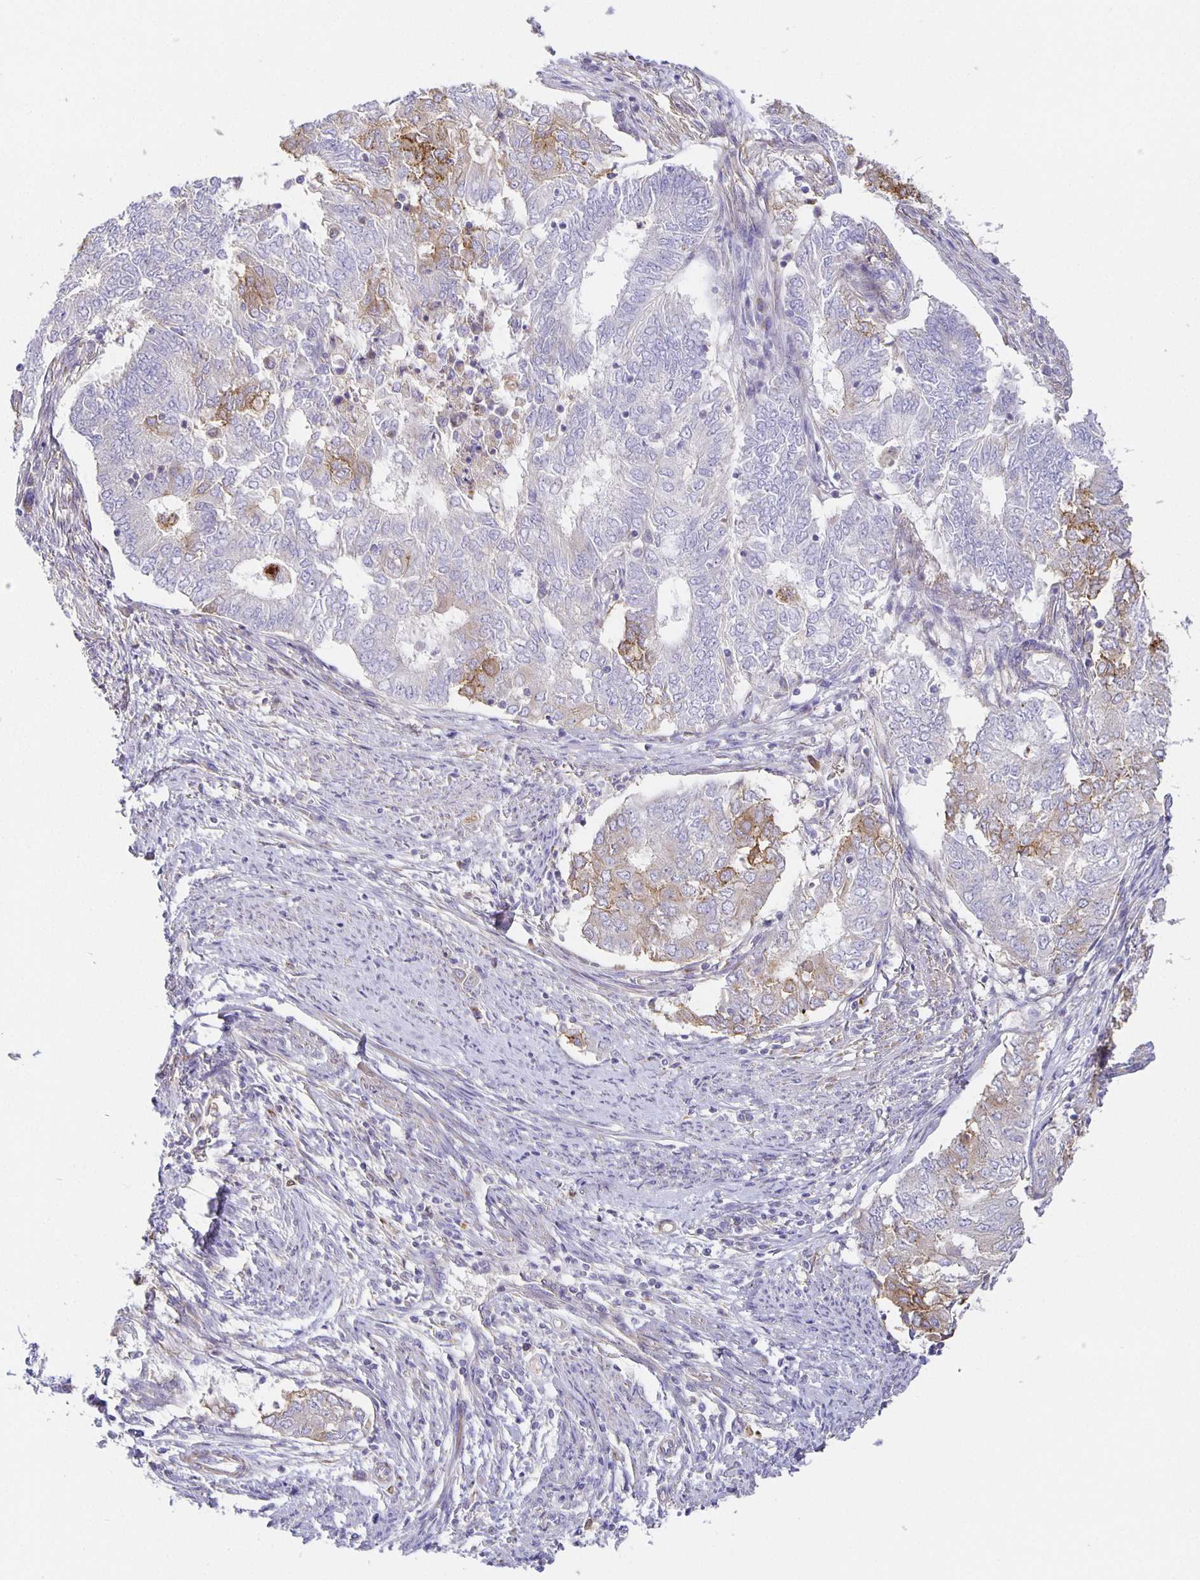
{"staining": {"intensity": "moderate", "quantity": "<25%", "location": "cytoplasmic/membranous"}, "tissue": "endometrial cancer", "cell_type": "Tumor cells", "image_type": "cancer", "snomed": [{"axis": "morphology", "description": "Adenocarcinoma, NOS"}, {"axis": "topography", "description": "Endometrium"}], "caption": "Immunohistochemical staining of human endometrial cancer exhibits low levels of moderate cytoplasmic/membranous staining in about <25% of tumor cells.", "gene": "FLRT3", "patient": {"sex": "female", "age": 62}}